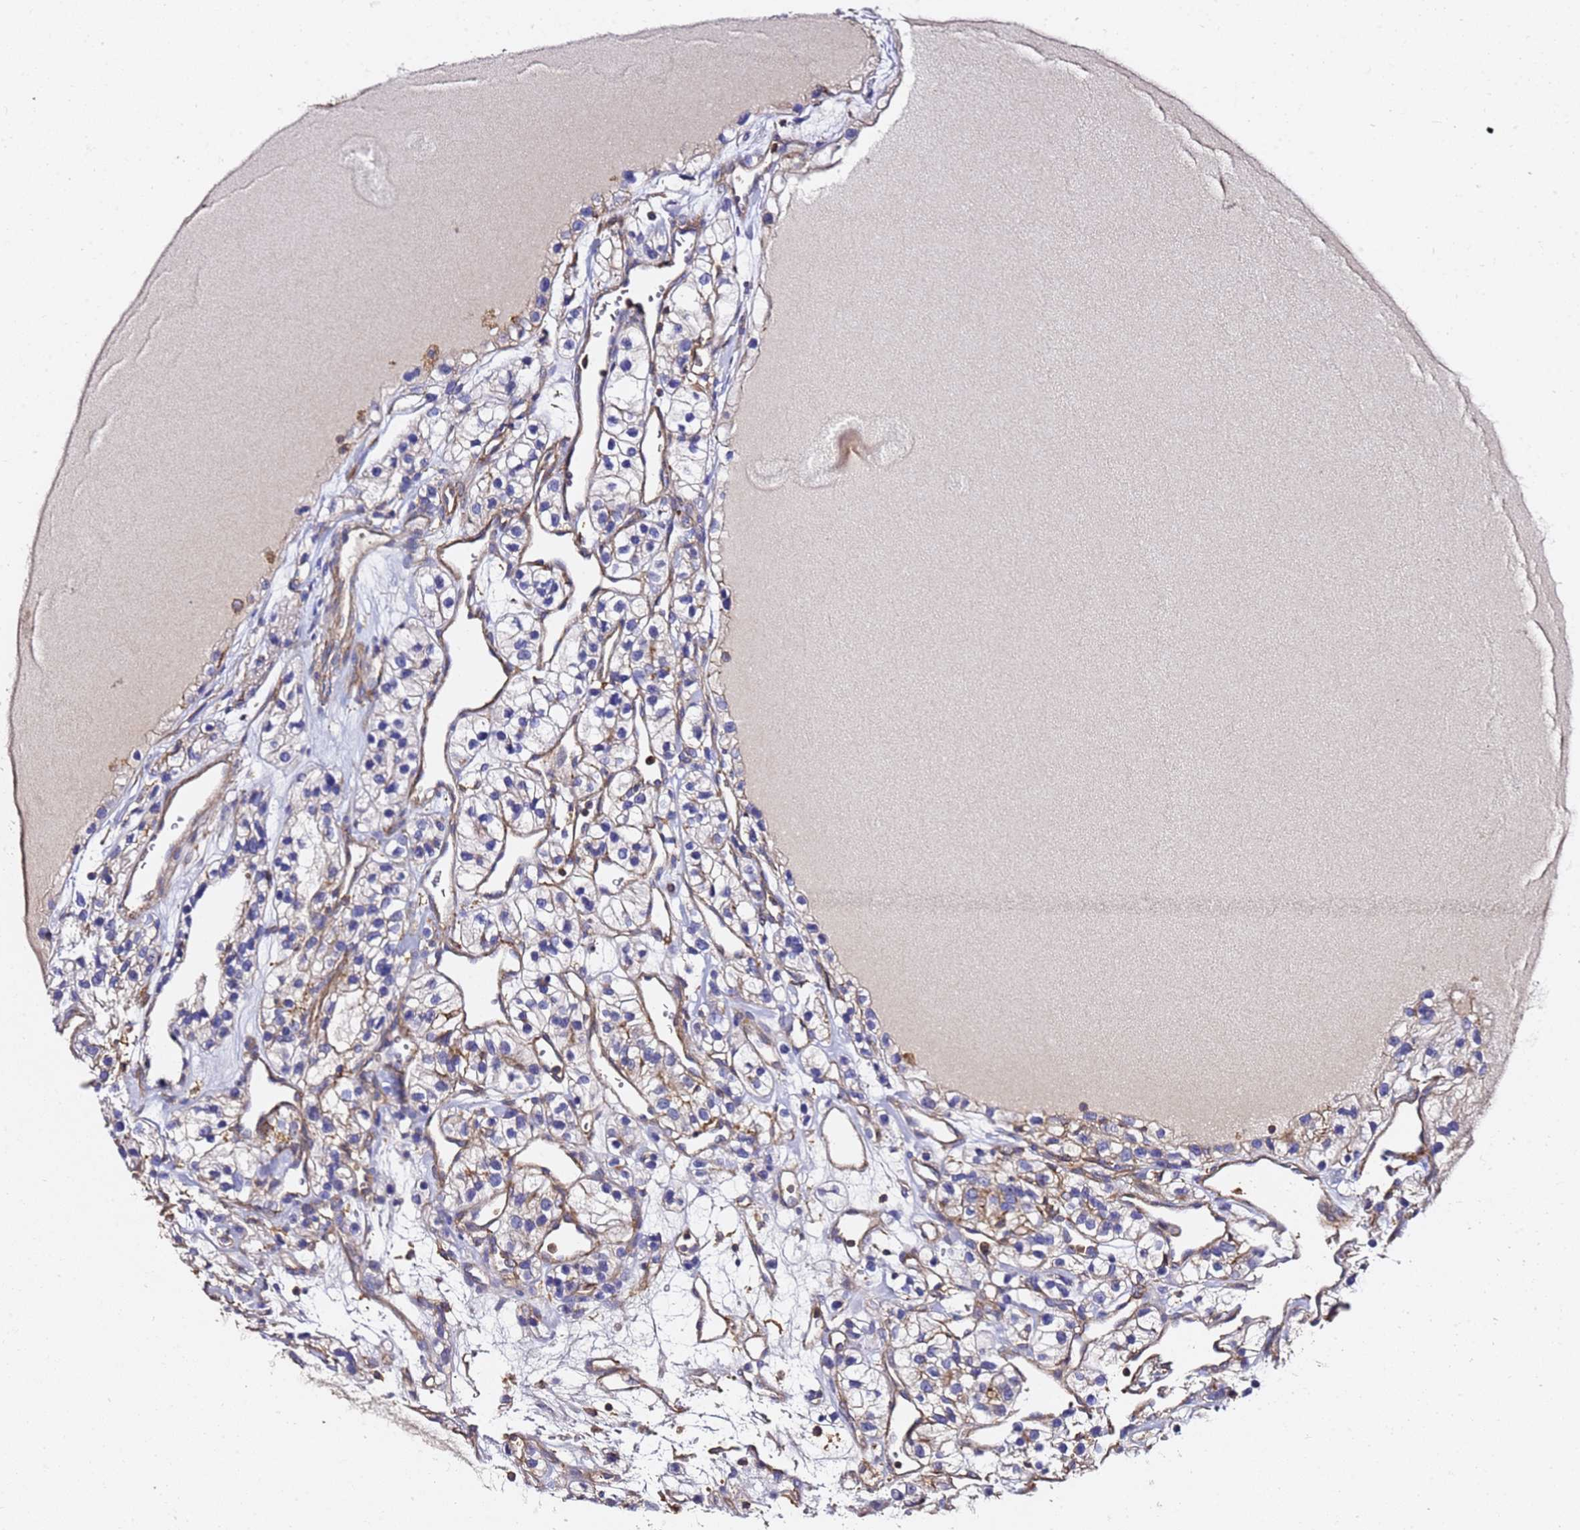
{"staining": {"intensity": "negative", "quantity": "none", "location": "none"}, "tissue": "renal cancer", "cell_type": "Tumor cells", "image_type": "cancer", "snomed": [{"axis": "morphology", "description": "Adenocarcinoma, NOS"}, {"axis": "topography", "description": "Kidney"}], "caption": "A high-resolution micrograph shows IHC staining of renal cancer, which demonstrates no significant expression in tumor cells. (Immunohistochemistry, brightfield microscopy, high magnification).", "gene": "ZFP36L2", "patient": {"sex": "female", "age": 57}}